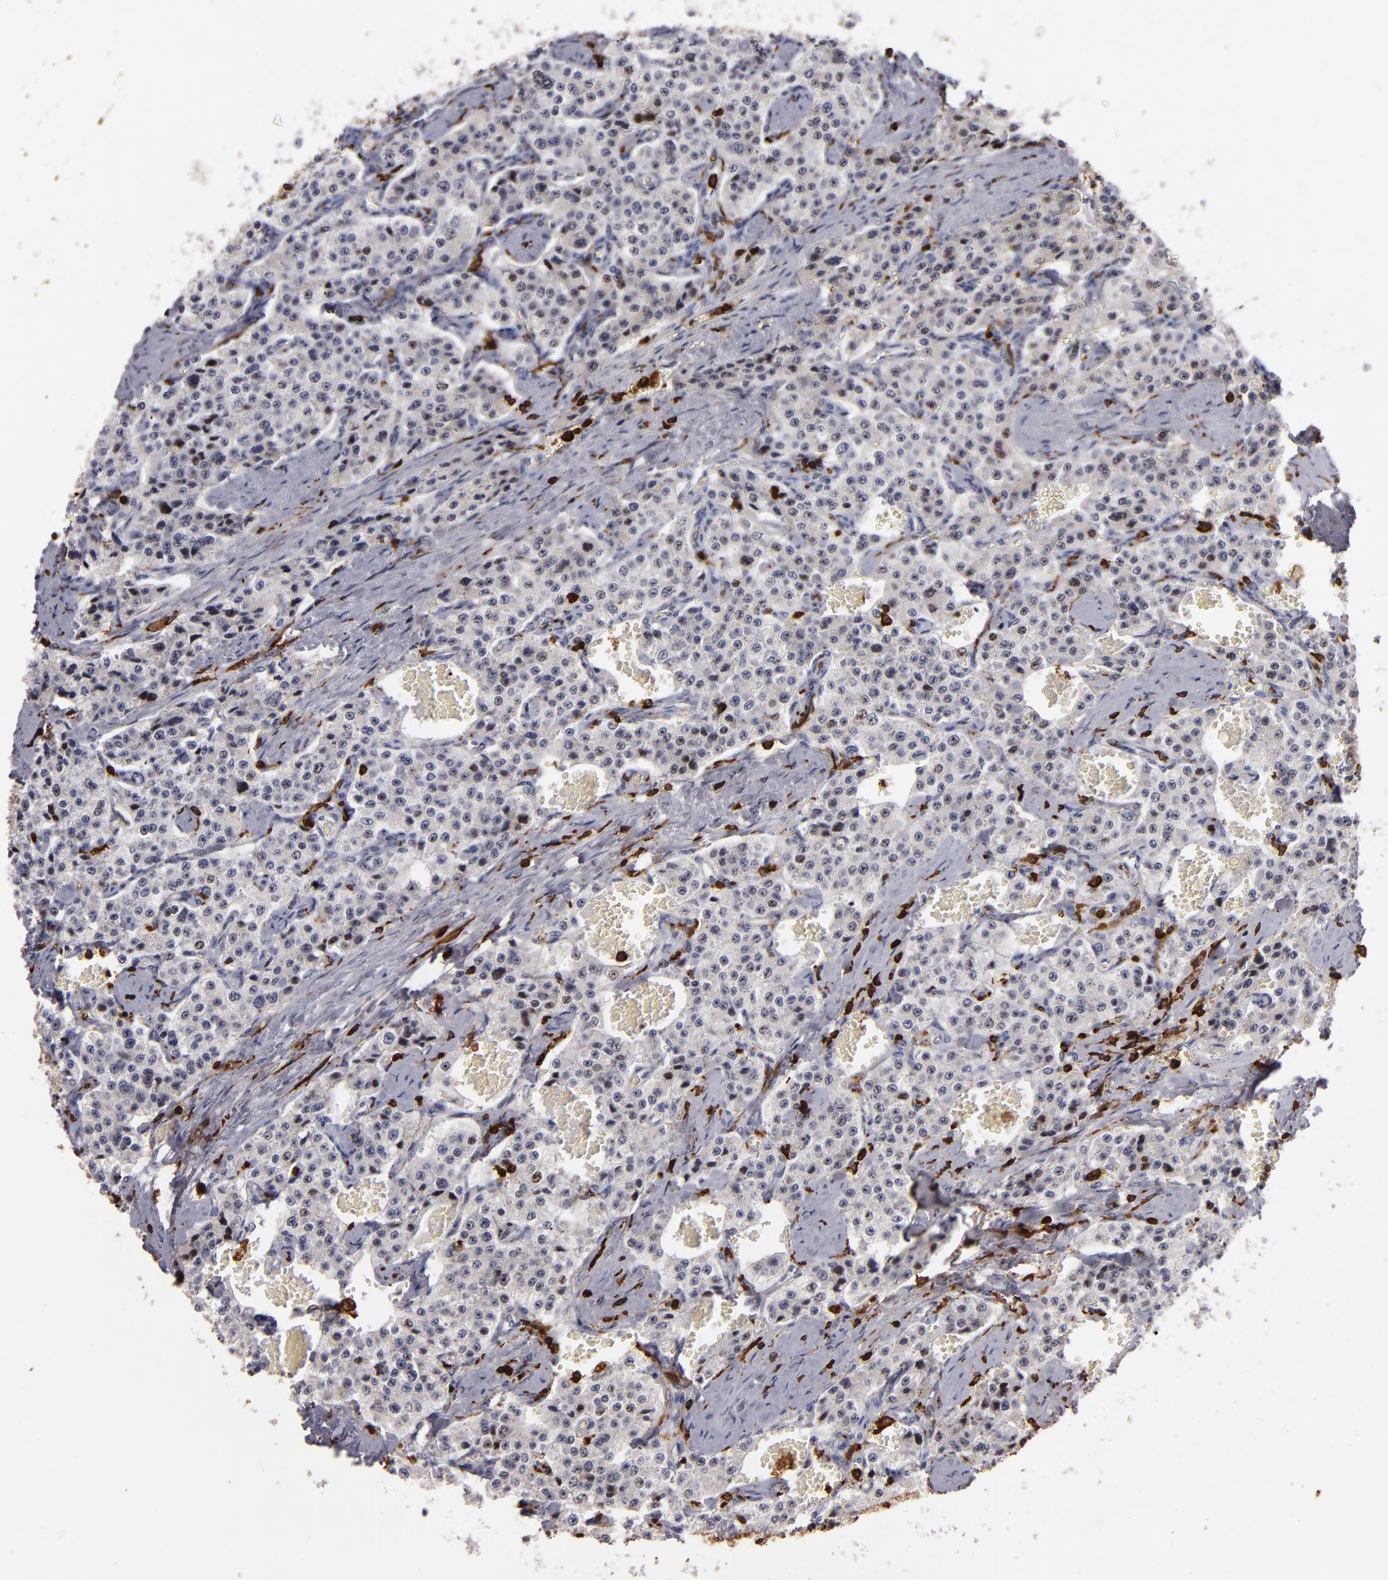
{"staining": {"intensity": "weak", "quantity": "<25%", "location": "nuclear"}, "tissue": "carcinoid", "cell_type": "Tumor cells", "image_type": "cancer", "snomed": [{"axis": "morphology", "description": "Carcinoid, malignant, NOS"}, {"axis": "topography", "description": "Small intestine"}], "caption": "Malignant carcinoid stained for a protein using immunohistochemistry exhibits no positivity tumor cells.", "gene": "WAS", "patient": {"sex": "male", "age": 52}}